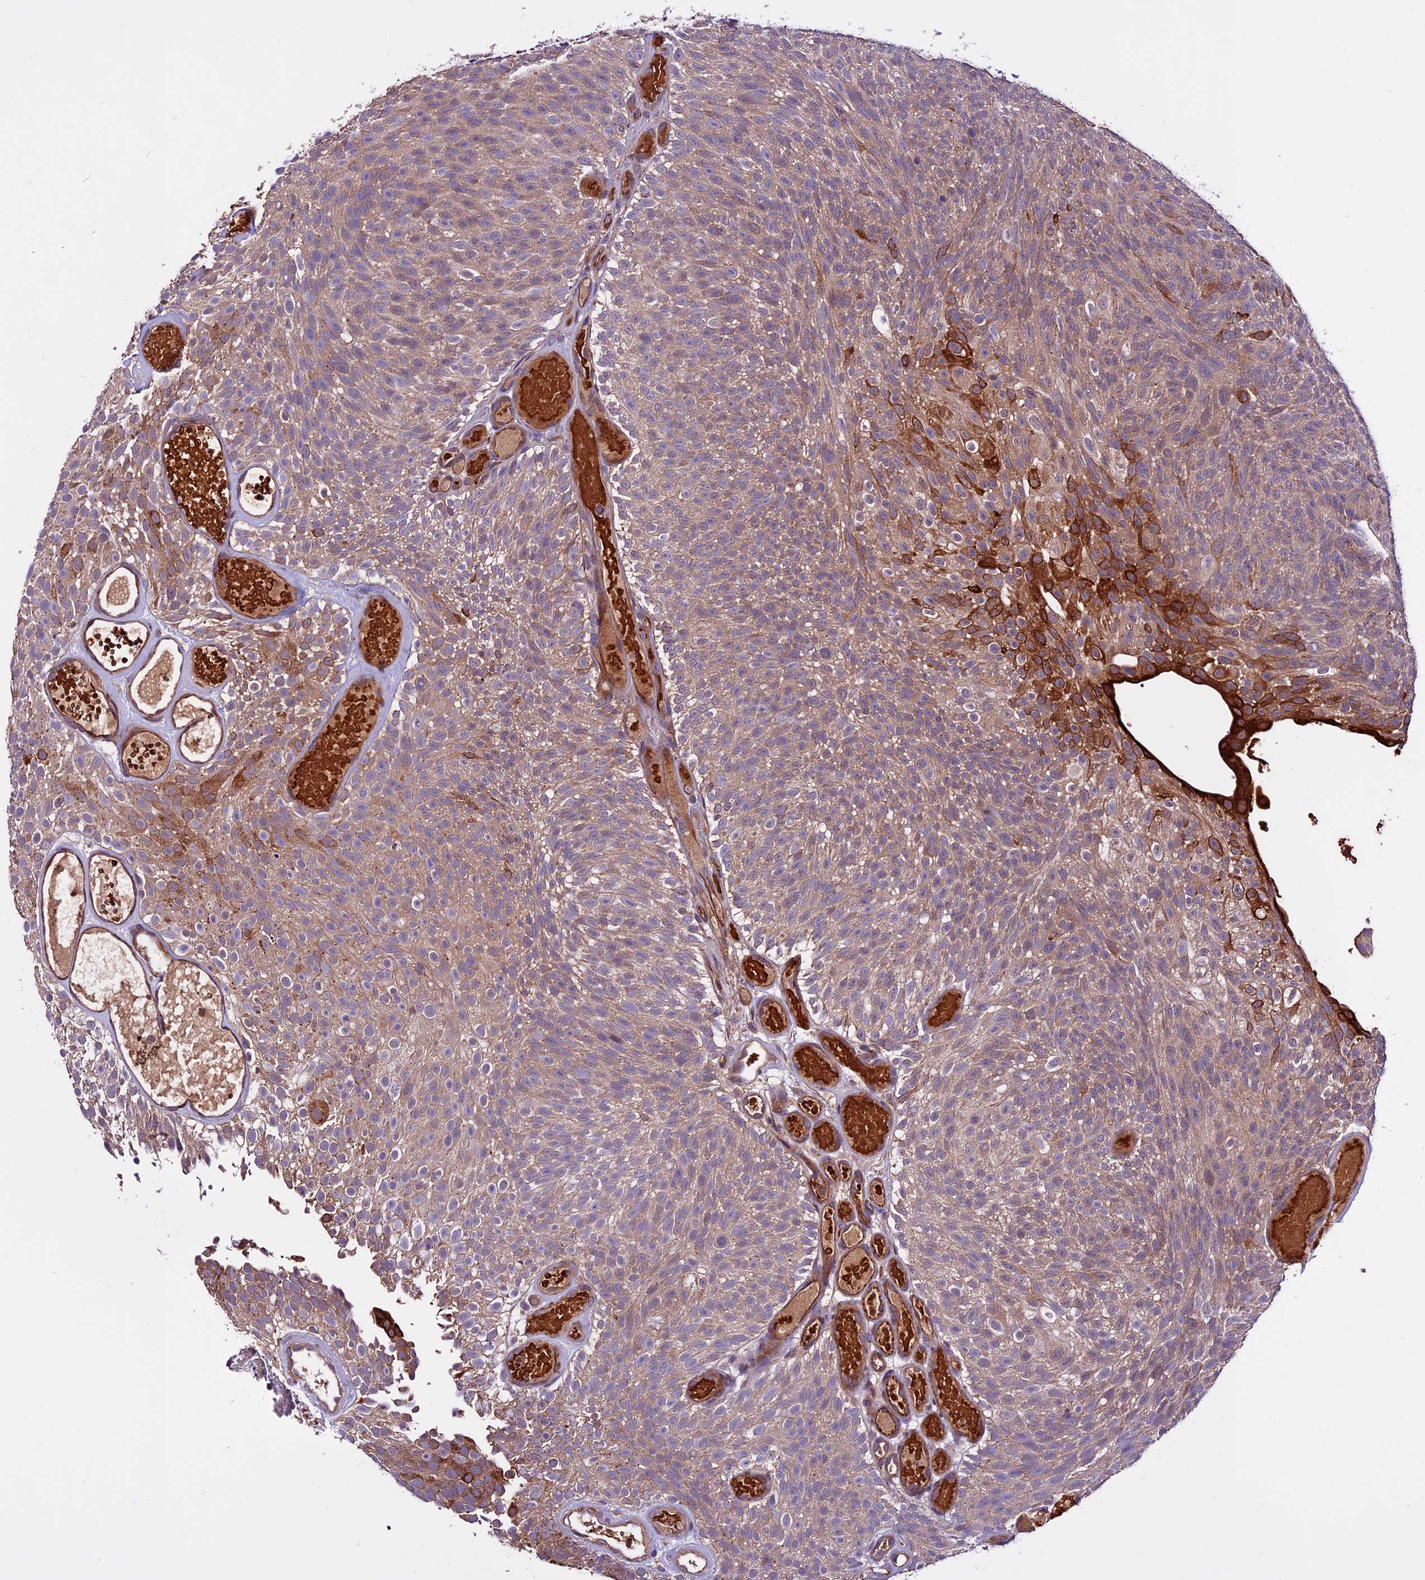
{"staining": {"intensity": "moderate", "quantity": ">75%", "location": "cytoplasmic/membranous"}, "tissue": "urothelial cancer", "cell_type": "Tumor cells", "image_type": "cancer", "snomed": [{"axis": "morphology", "description": "Urothelial carcinoma, Low grade"}, {"axis": "topography", "description": "Urinary bladder"}], "caption": "Immunohistochemical staining of urothelial carcinoma (low-grade) reveals moderate cytoplasmic/membranous protein staining in about >75% of tumor cells.", "gene": "RINL", "patient": {"sex": "male", "age": 78}}